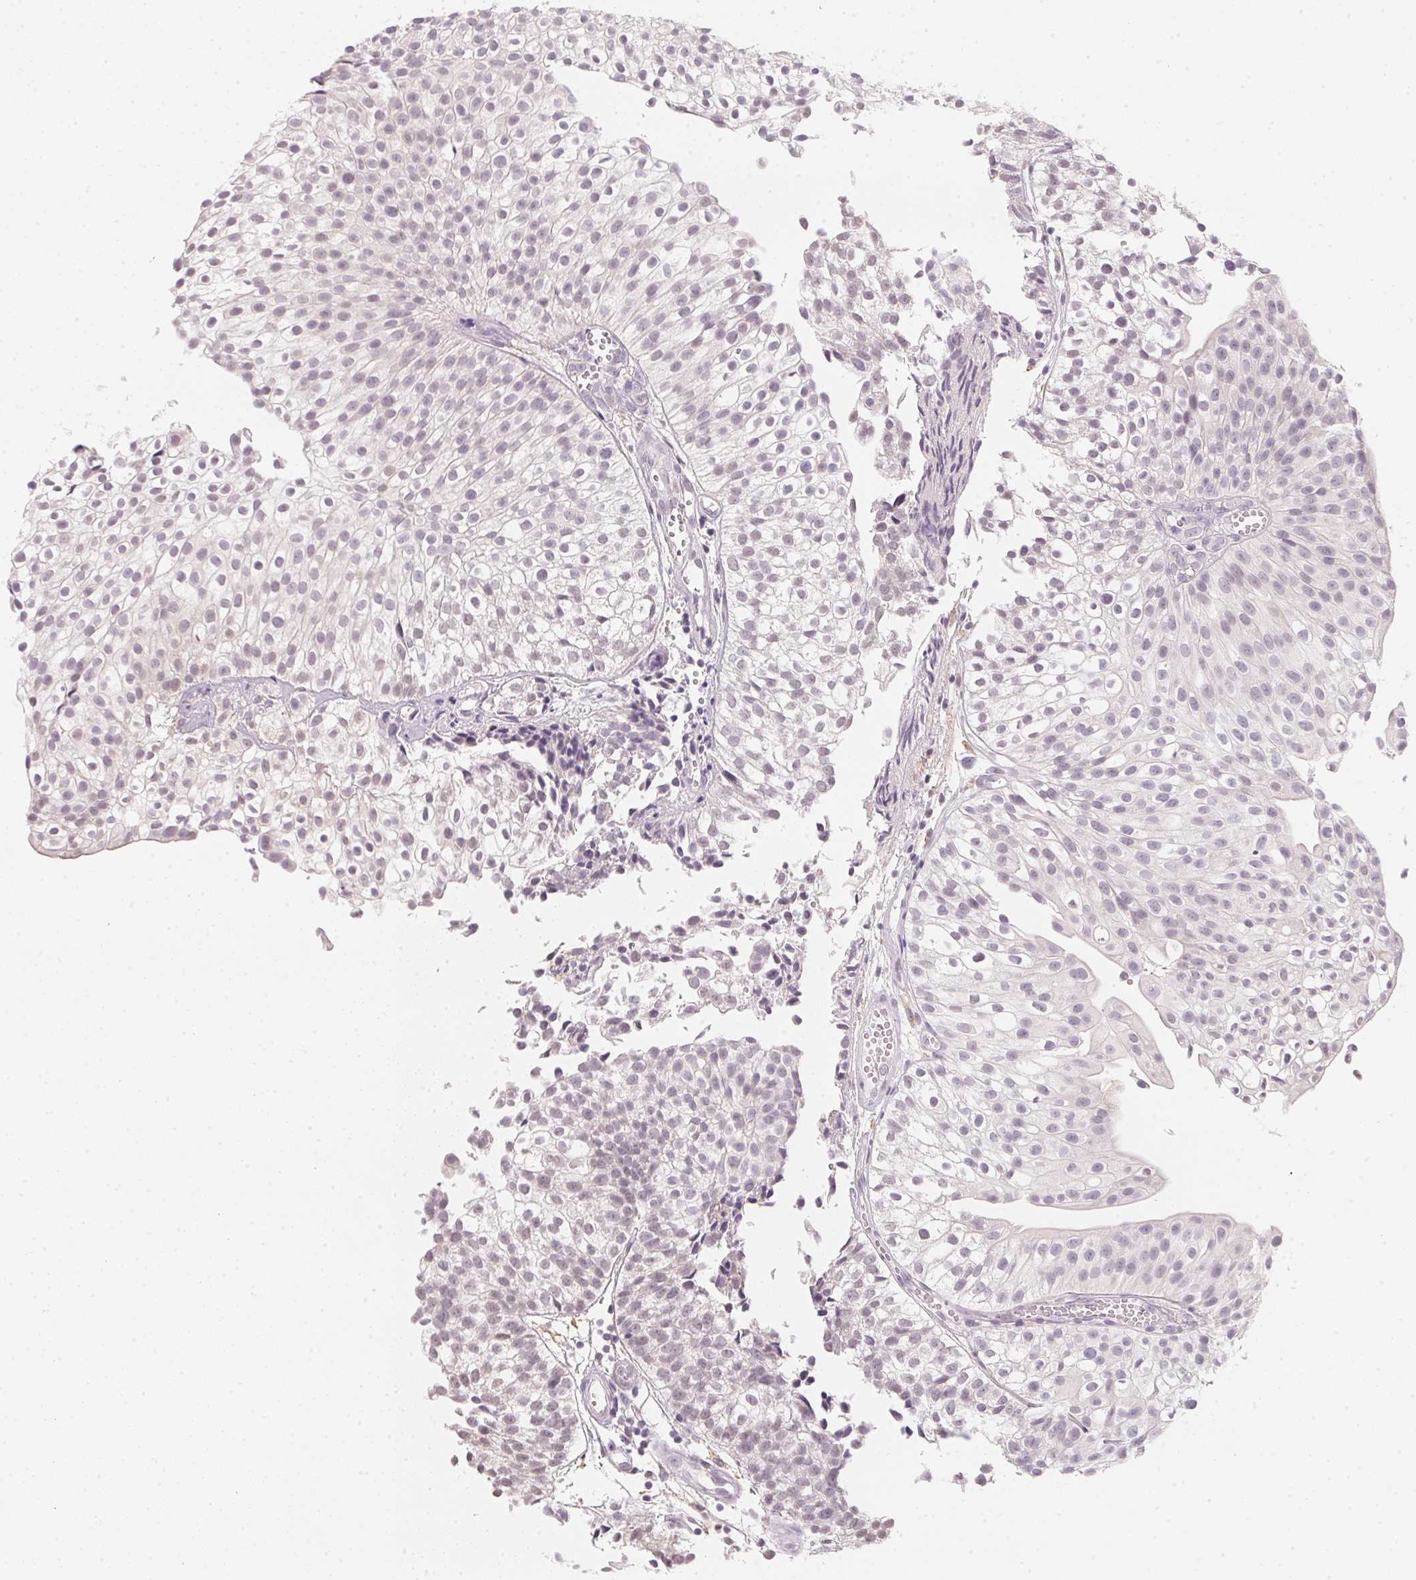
{"staining": {"intensity": "weak", "quantity": "25%-75%", "location": "nuclear"}, "tissue": "urothelial cancer", "cell_type": "Tumor cells", "image_type": "cancer", "snomed": [{"axis": "morphology", "description": "Urothelial carcinoma, Low grade"}, {"axis": "topography", "description": "Urinary bladder"}], "caption": "An IHC histopathology image of tumor tissue is shown. Protein staining in brown highlights weak nuclear positivity in urothelial cancer within tumor cells.", "gene": "CFAP276", "patient": {"sex": "male", "age": 70}}